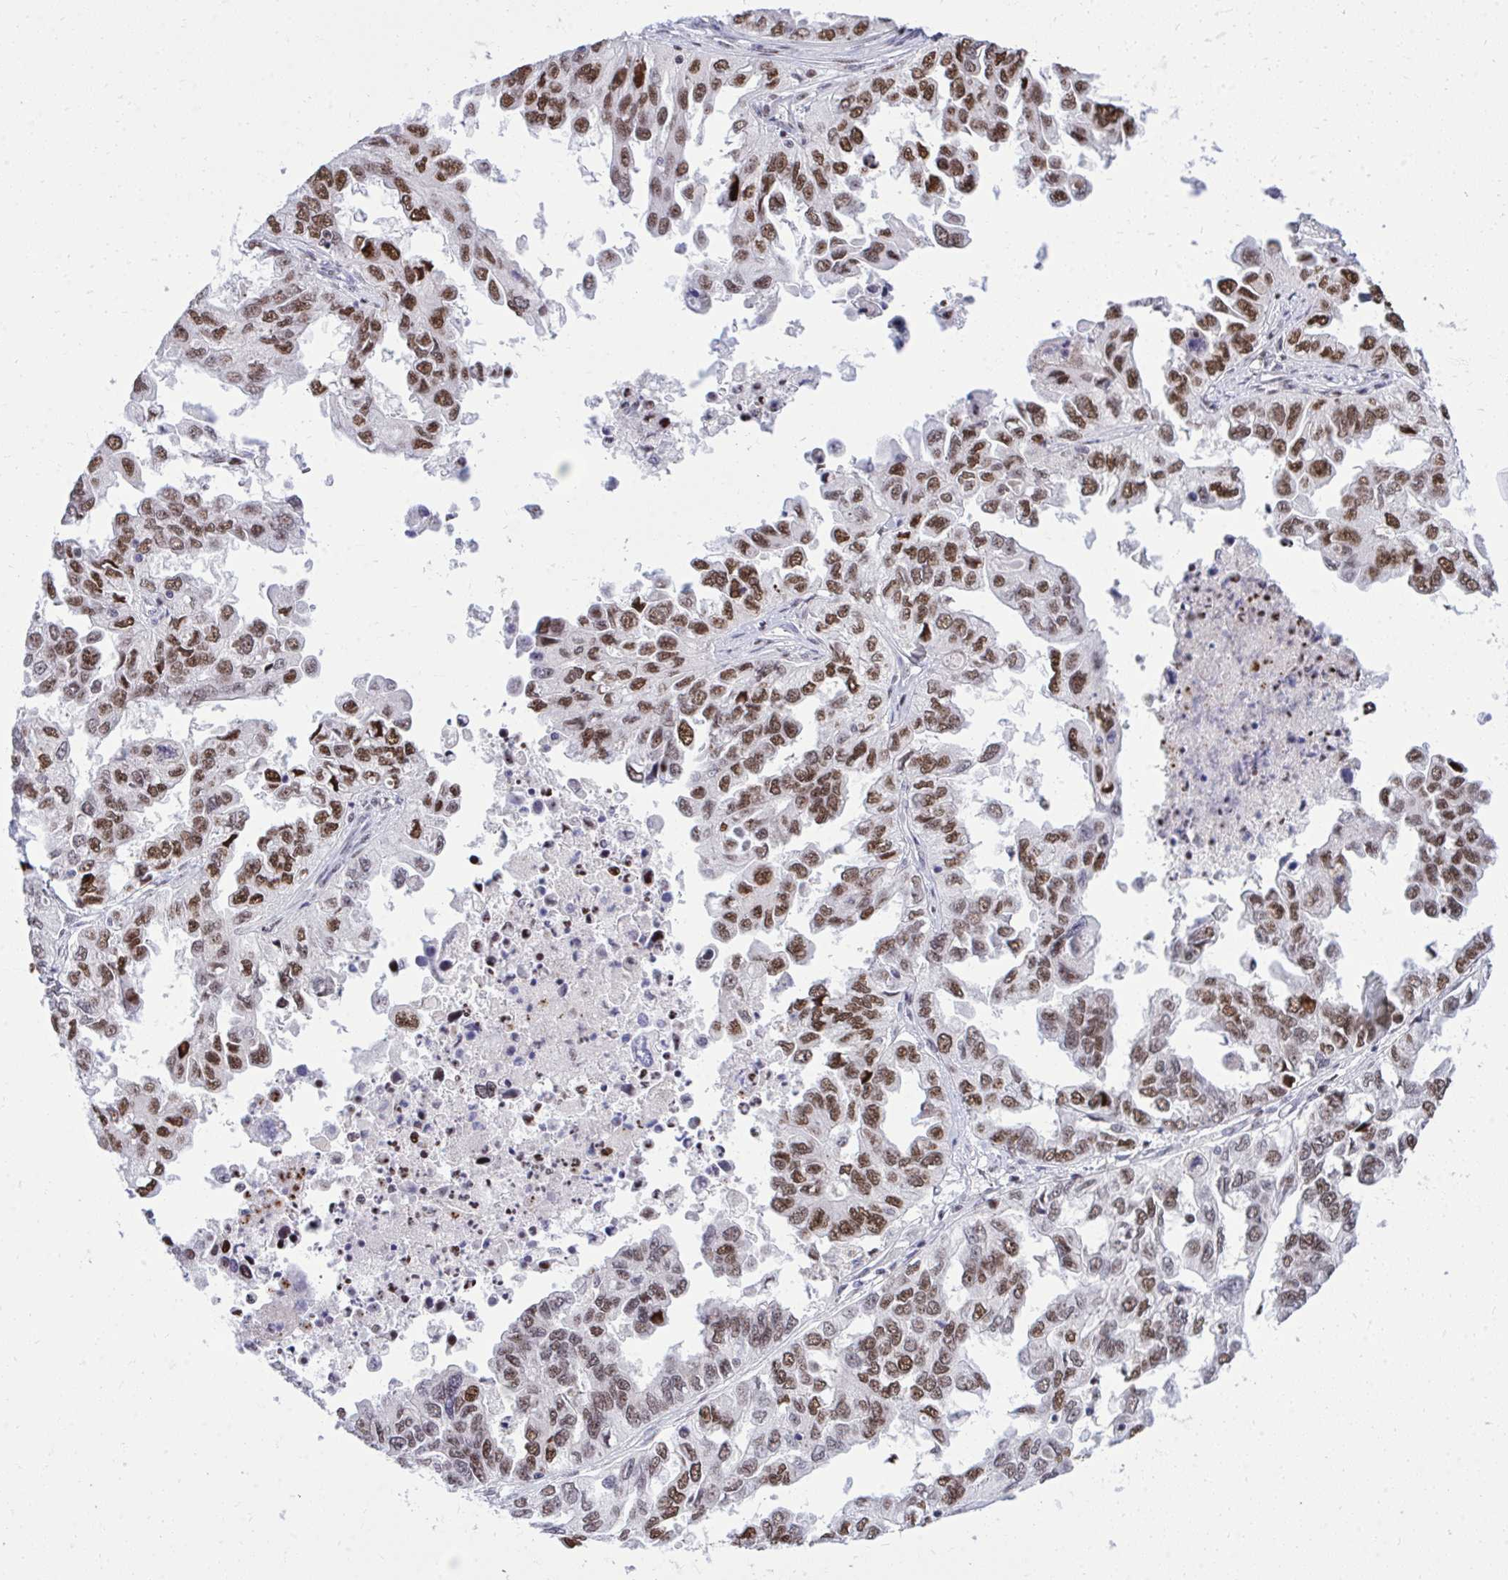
{"staining": {"intensity": "moderate", "quantity": ">75%", "location": "nuclear"}, "tissue": "ovarian cancer", "cell_type": "Tumor cells", "image_type": "cancer", "snomed": [{"axis": "morphology", "description": "Cystadenocarcinoma, serous, NOS"}, {"axis": "topography", "description": "Ovary"}], "caption": "This is a photomicrograph of immunohistochemistry (IHC) staining of serous cystadenocarcinoma (ovarian), which shows moderate positivity in the nuclear of tumor cells.", "gene": "C14orf39", "patient": {"sex": "female", "age": 53}}